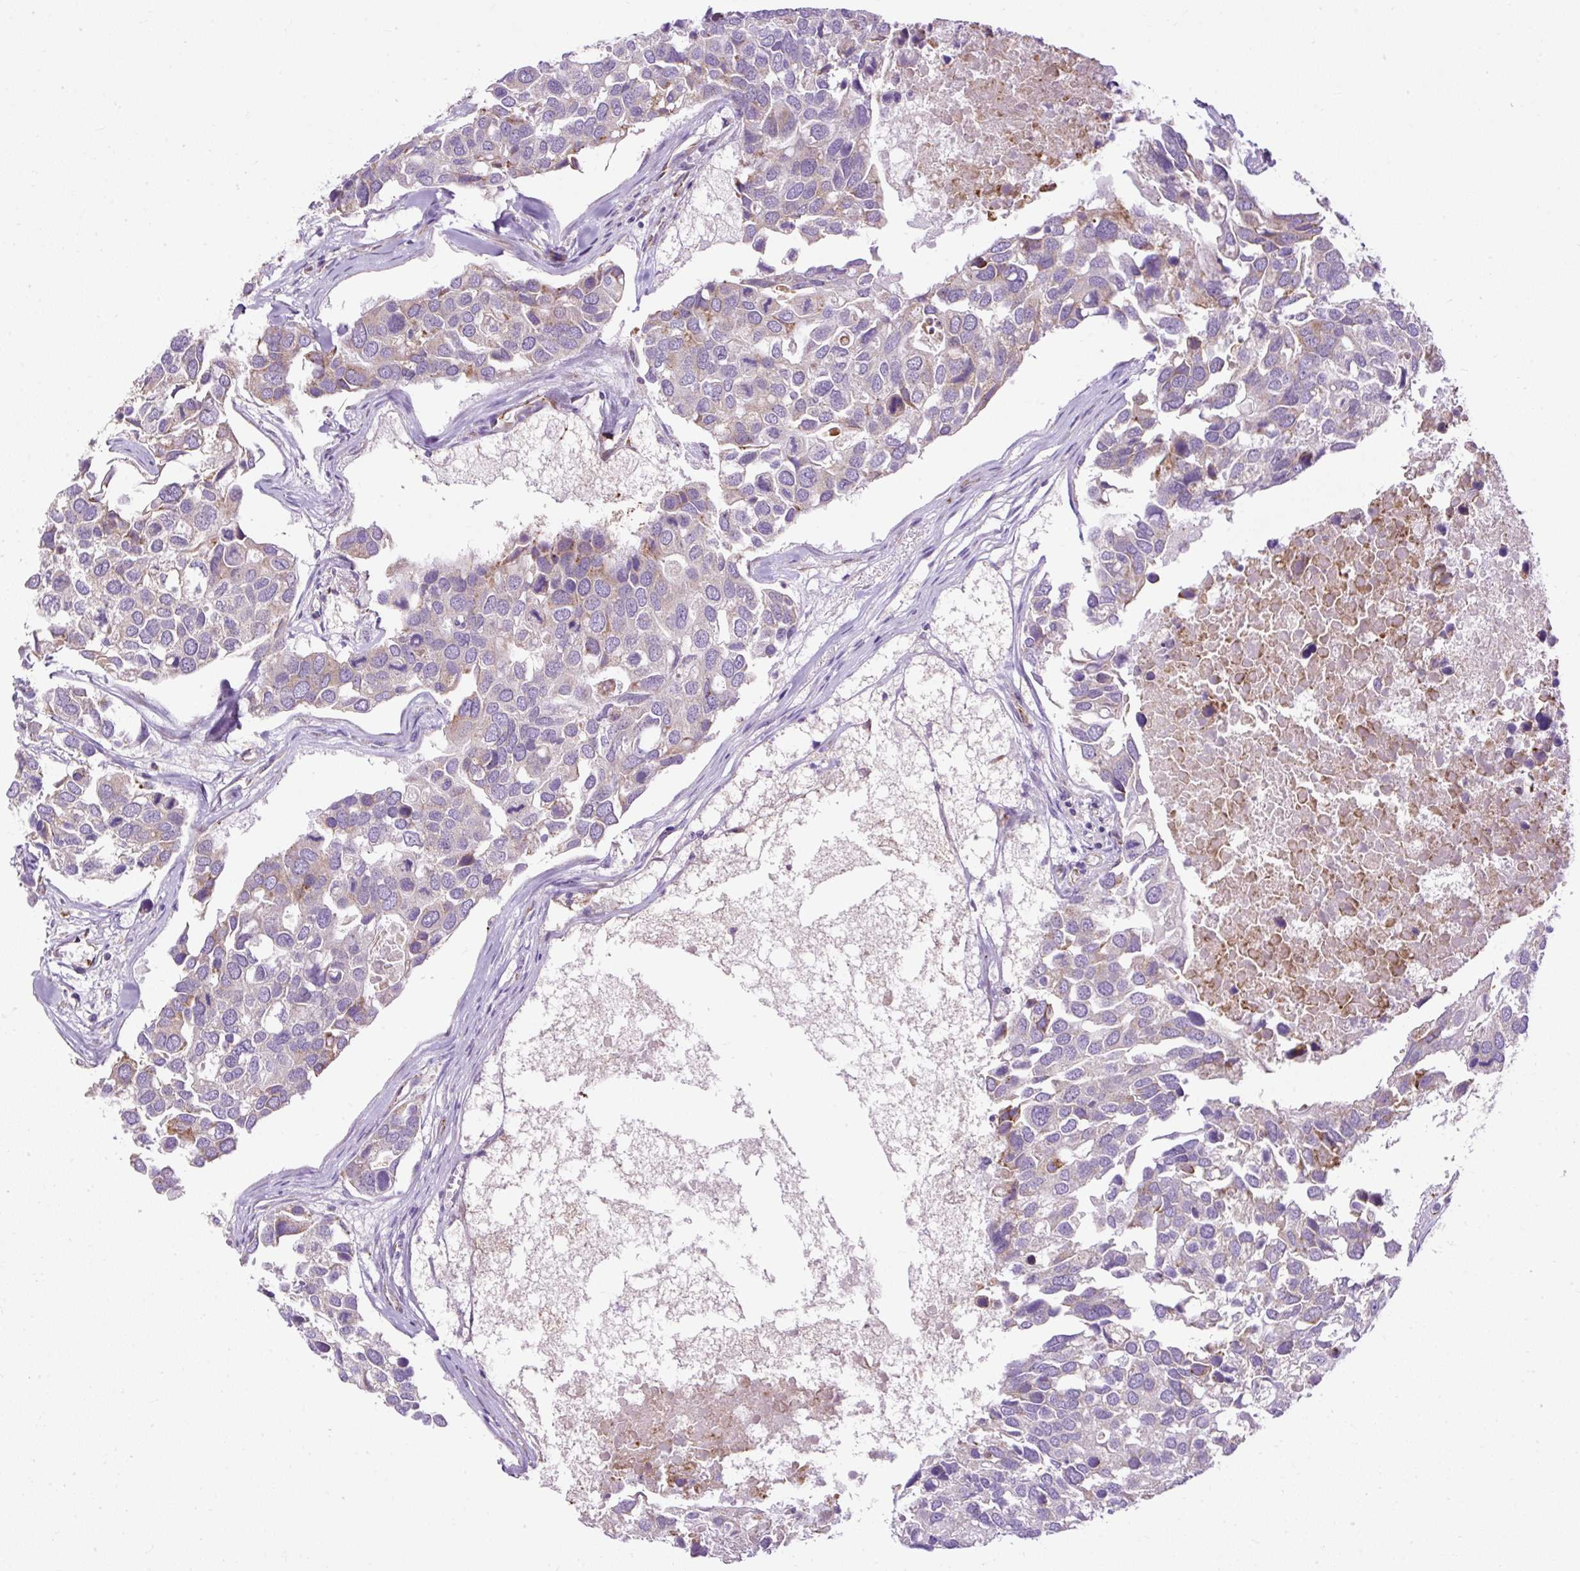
{"staining": {"intensity": "weak", "quantity": "<25%", "location": "cytoplasmic/membranous"}, "tissue": "breast cancer", "cell_type": "Tumor cells", "image_type": "cancer", "snomed": [{"axis": "morphology", "description": "Duct carcinoma"}, {"axis": "topography", "description": "Breast"}], "caption": "Tumor cells show no significant positivity in breast cancer.", "gene": "FMC1", "patient": {"sex": "female", "age": 83}}